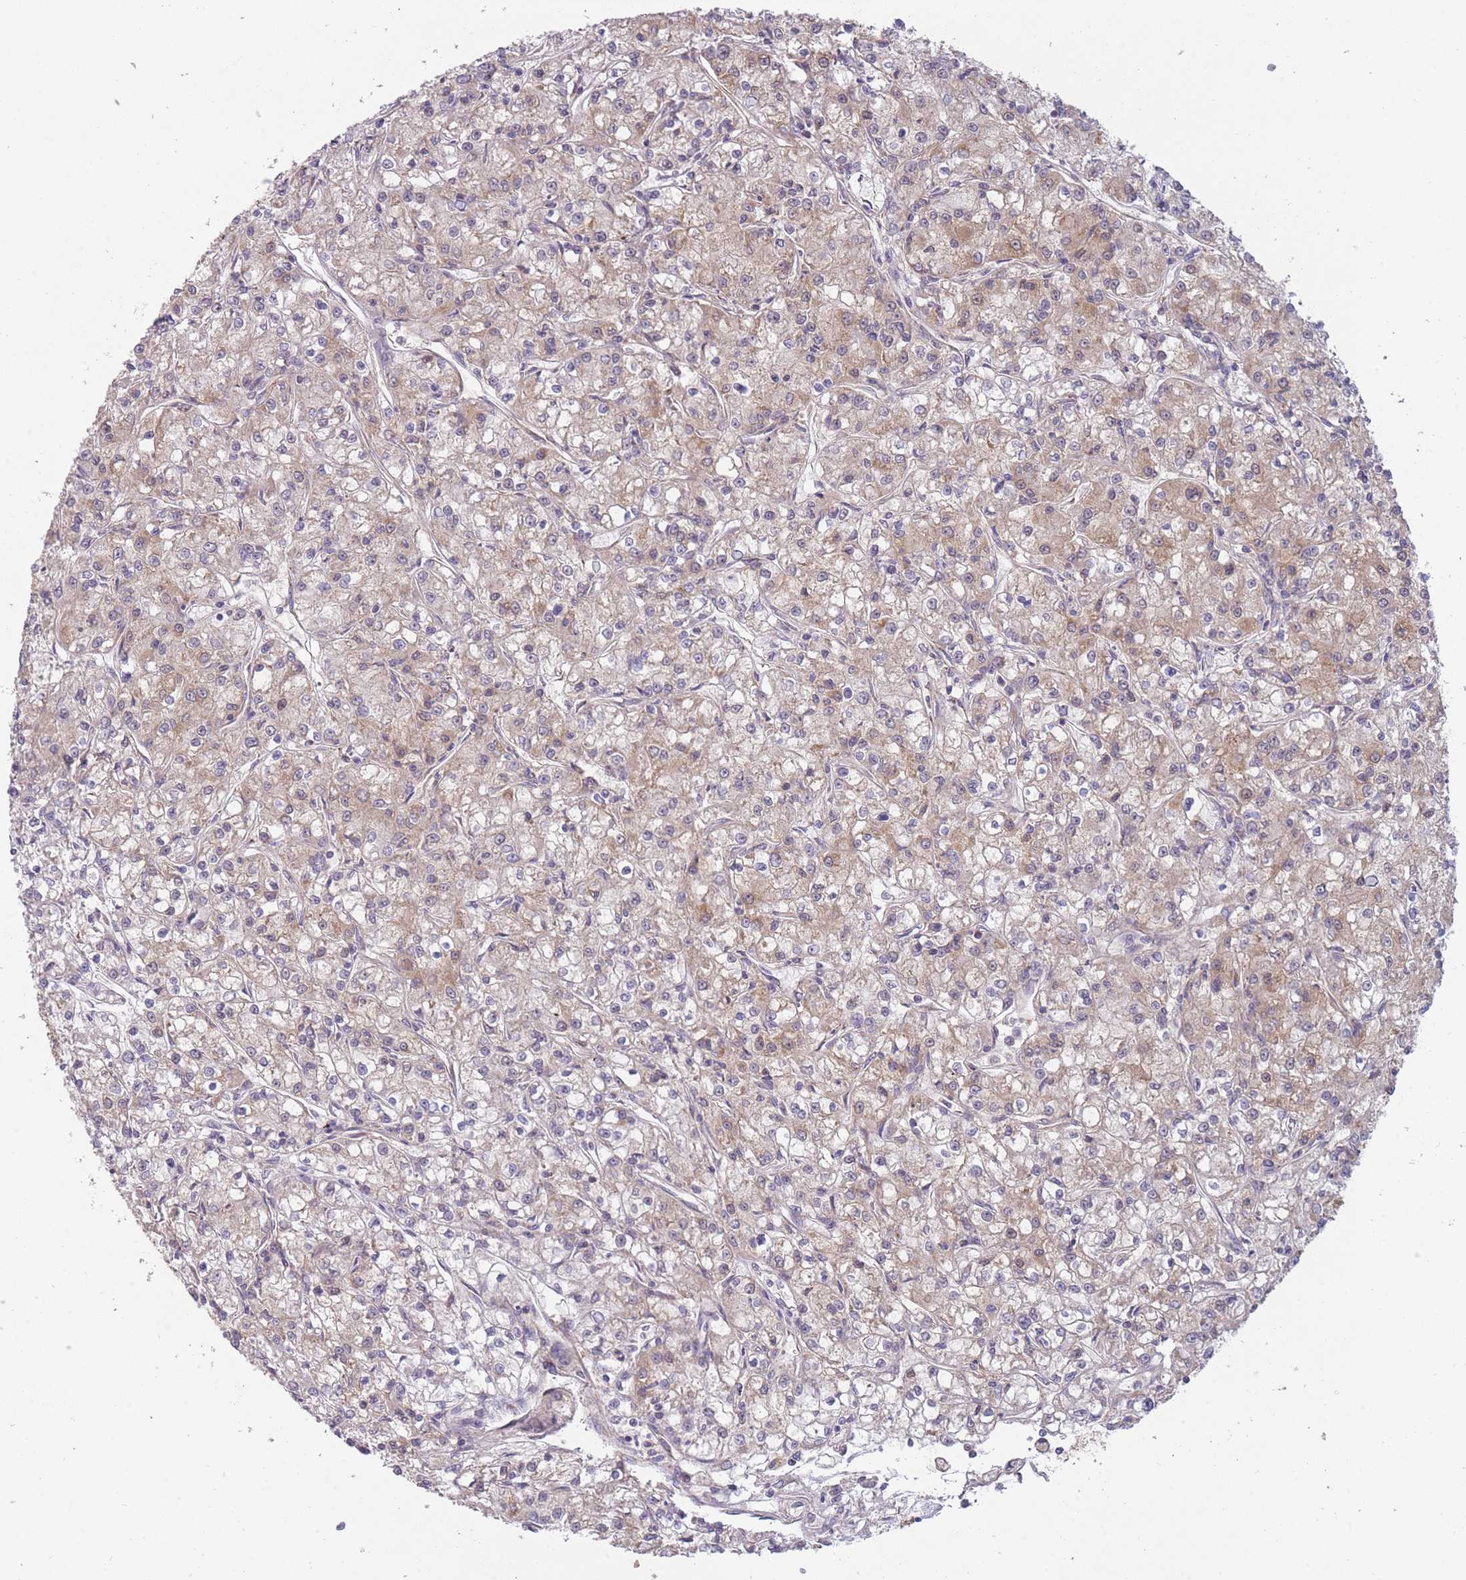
{"staining": {"intensity": "weak", "quantity": "25%-75%", "location": "cytoplasmic/membranous"}, "tissue": "renal cancer", "cell_type": "Tumor cells", "image_type": "cancer", "snomed": [{"axis": "morphology", "description": "Adenocarcinoma, NOS"}, {"axis": "topography", "description": "Kidney"}], "caption": "Renal adenocarcinoma tissue demonstrates weak cytoplasmic/membranous positivity in approximately 25%-75% of tumor cells, visualized by immunohistochemistry.", "gene": "NDUFA9", "patient": {"sex": "female", "age": 59}}